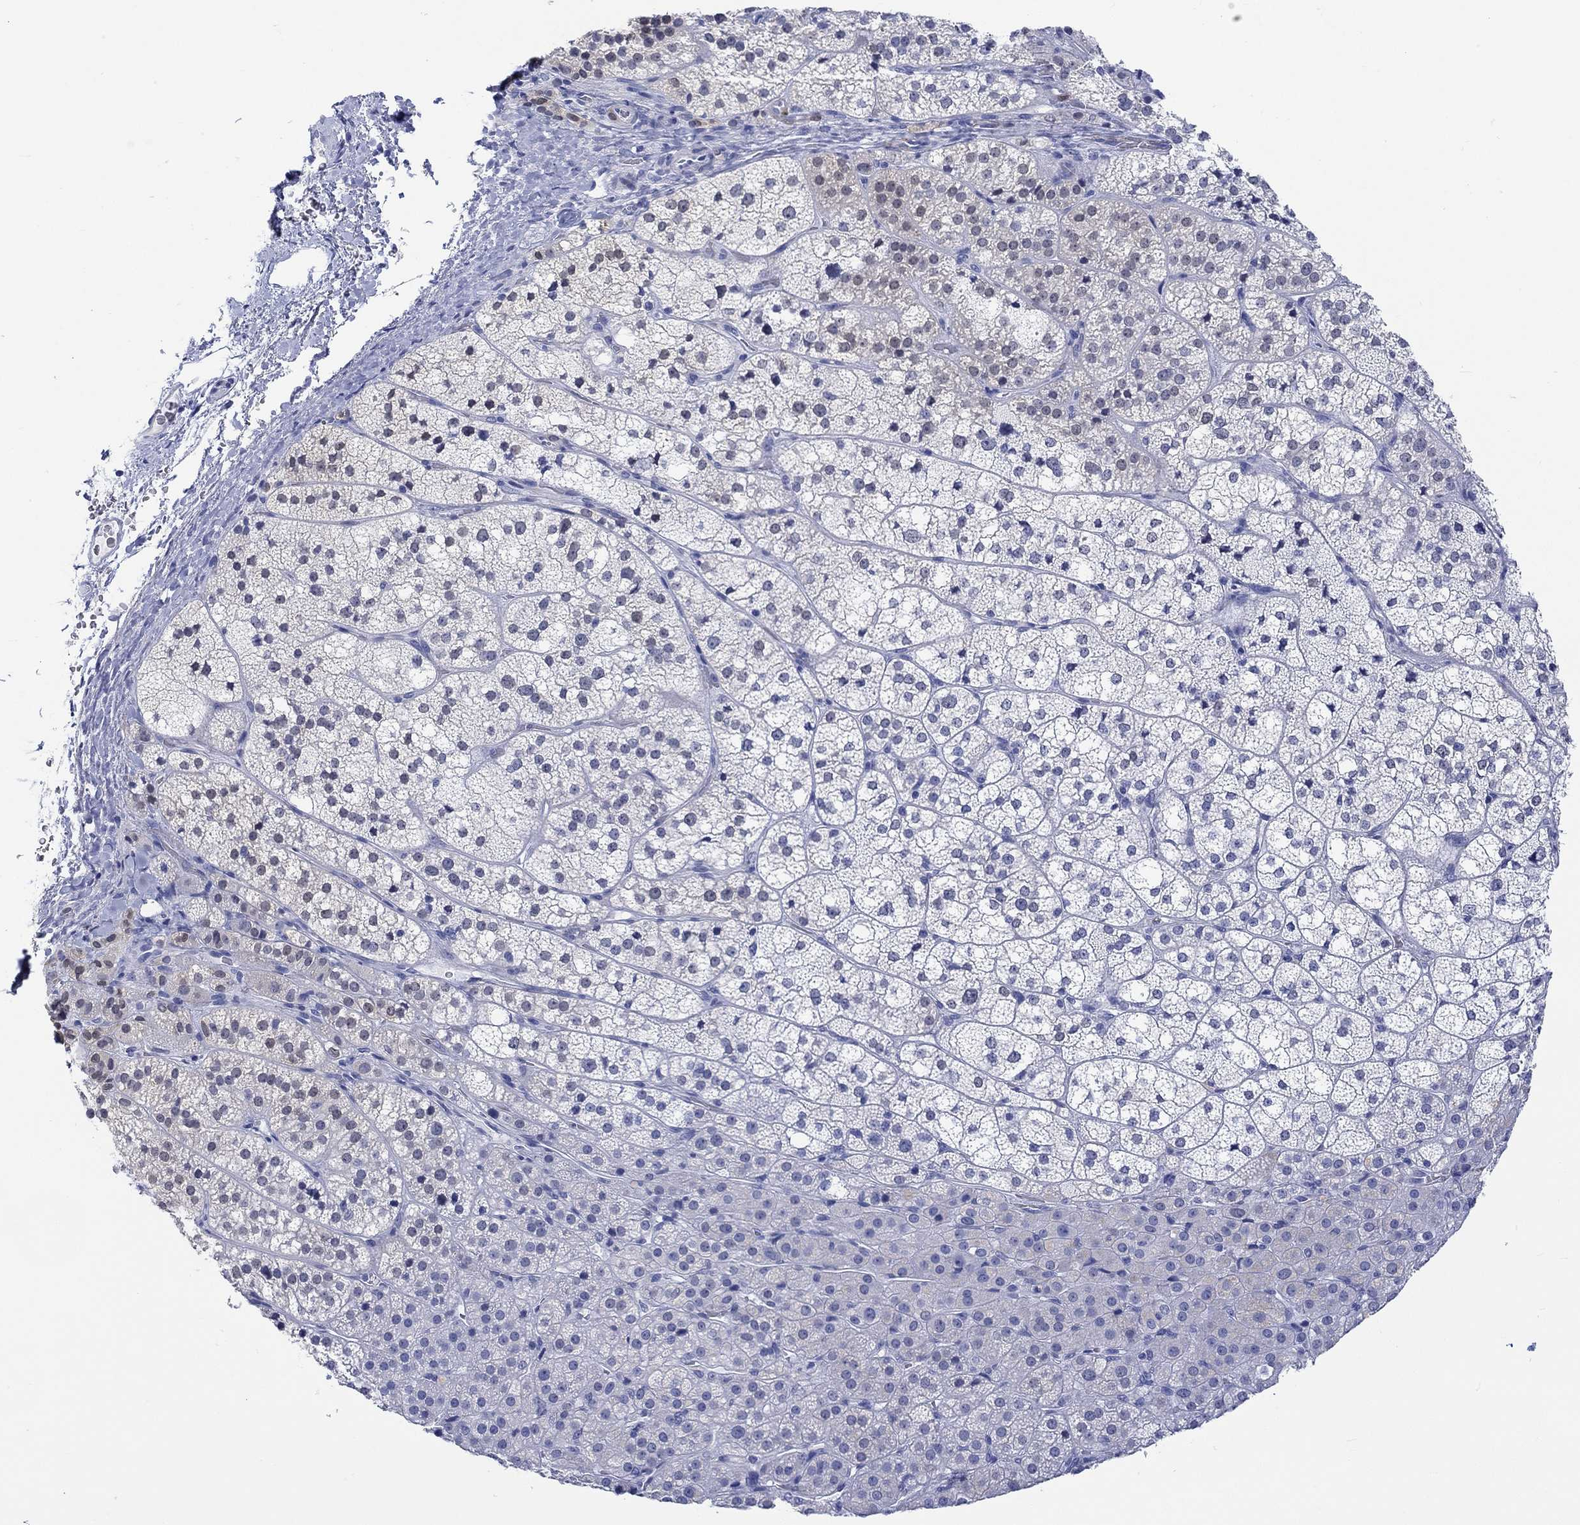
{"staining": {"intensity": "weak", "quantity": "<25%", "location": "cytoplasmic/membranous,nuclear"}, "tissue": "adrenal gland", "cell_type": "Glandular cells", "image_type": "normal", "snomed": [{"axis": "morphology", "description": "Normal tissue, NOS"}, {"axis": "topography", "description": "Adrenal gland"}], "caption": "The micrograph exhibits no staining of glandular cells in unremarkable adrenal gland.", "gene": "MSI1", "patient": {"sex": "female", "age": 60}}